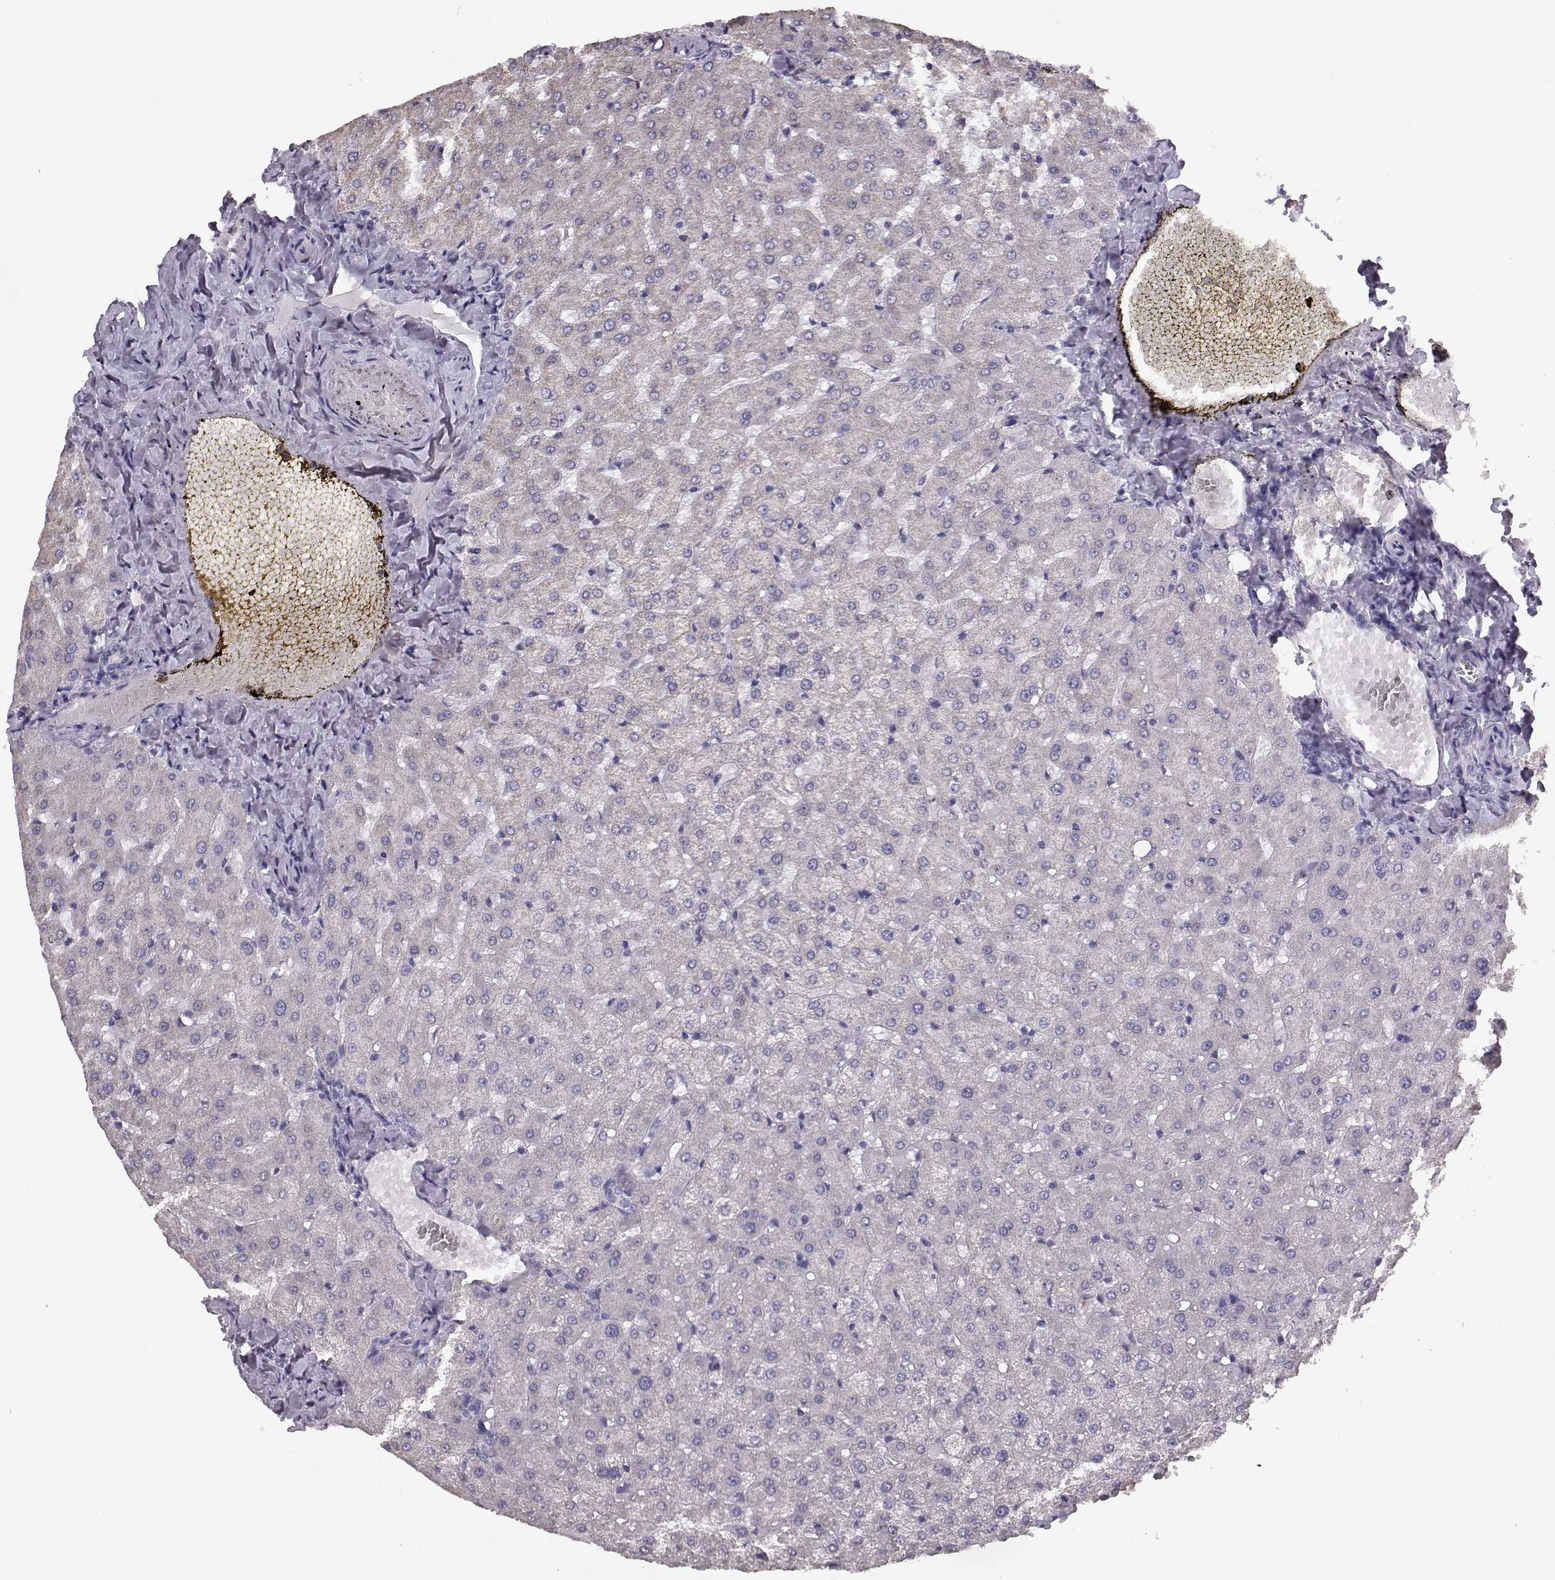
{"staining": {"intensity": "negative", "quantity": "none", "location": "none"}, "tissue": "liver", "cell_type": "Cholangiocytes", "image_type": "normal", "snomed": [{"axis": "morphology", "description": "Normal tissue, NOS"}, {"axis": "topography", "description": "Liver"}], "caption": "This is an immunohistochemistry (IHC) image of normal human liver. There is no expression in cholangiocytes.", "gene": "ALDH3A1", "patient": {"sex": "female", "age": 50}}